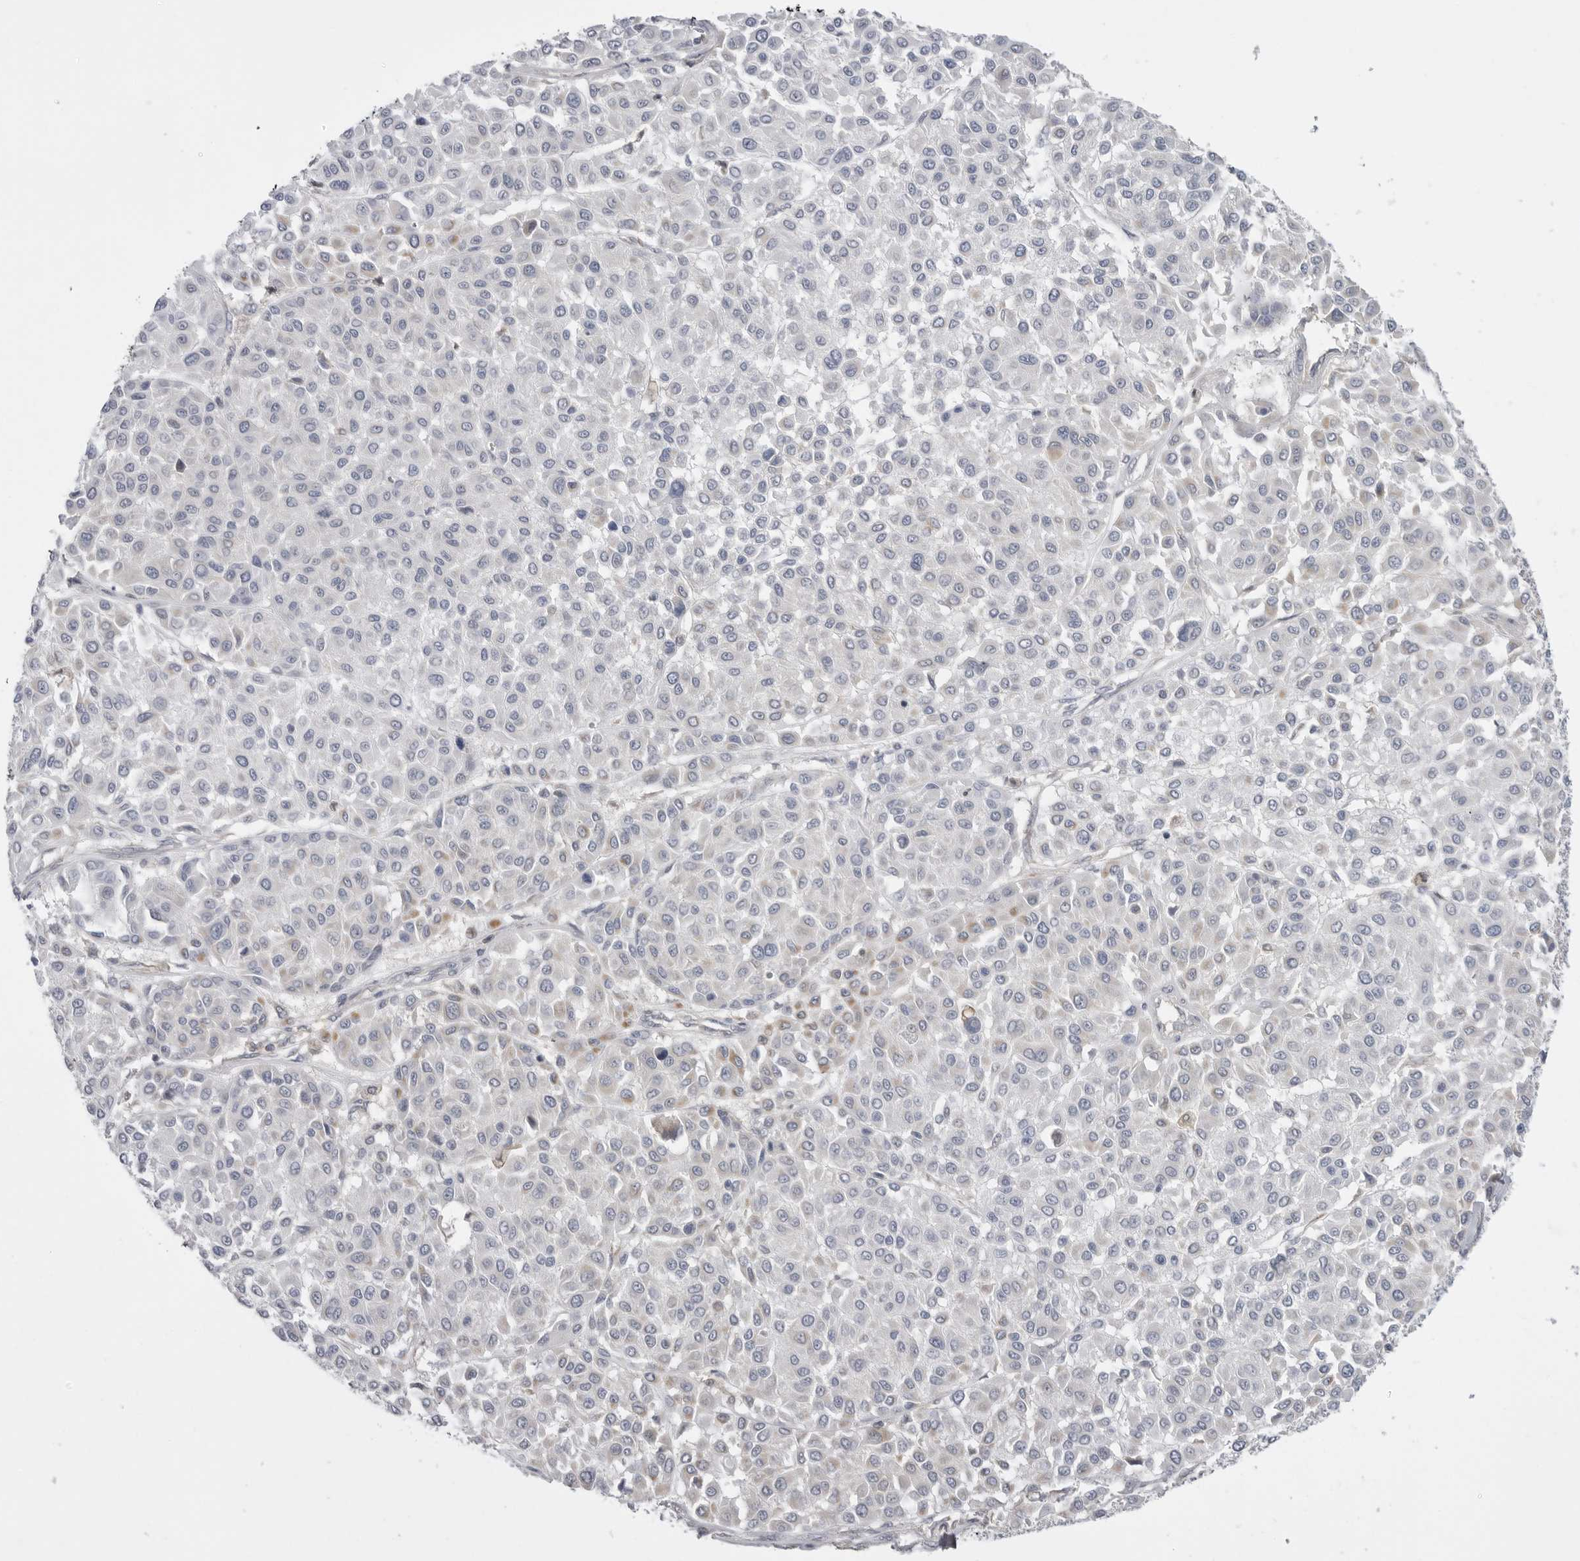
{"staining": {"intensity": "negative", "quantity": "none", "location": "none"}, "tissue": "melanoma", "cell_type": "Tumor cells", "image_type": "cancer", "snomed": [{"axis": "morphology", "description": "Malignant melanoma, Metastatic site"}, {"axis": "topography", "description": "Soft tissue"}], "caption": "DAB (3,3'-diaminobenzidine) immunohistochemical staining of human malignant melanoma (metastatic site) reveals no significant positivity in tumor cells. (DAB (3,3'-diaminobenzidine) immunohistochemistry (IHC) with hematoxylin counter stain).", "gene": "KYAT3", "patient": {"sex": "male", "age": 41}}